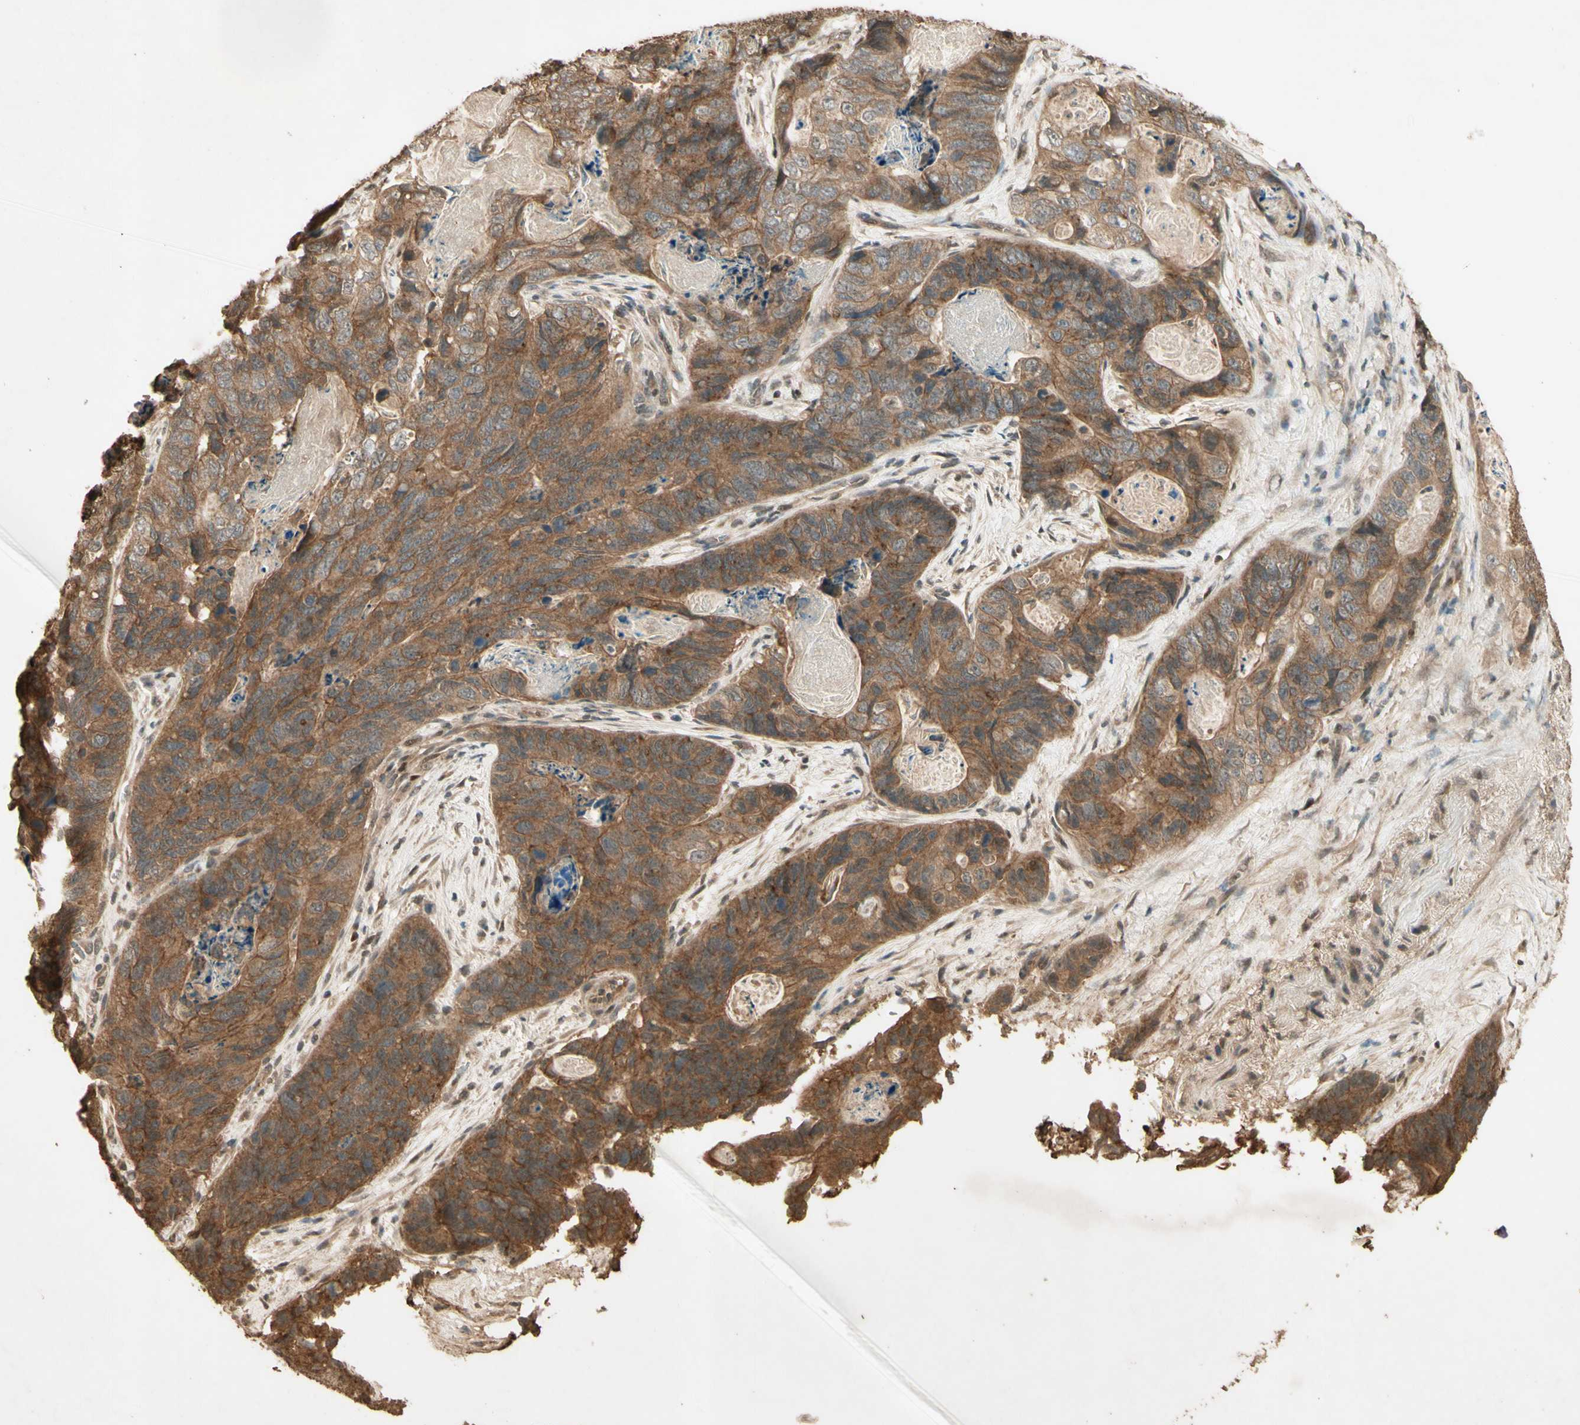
{"staining": {"intensity": "moderate", "quantity": ">75%", "location": "cytoplasmic/membranous"}, "tissue": "stomach cancer", "cell_type": "Tumor cells", "image_type": "cancer", "snomed": [{"axis": "morphology", "description": "Adenocarcinoma, NOS"}, {"axis": "topography", "description": "Stomach"}], "caption": "Tumor cells display medium levels of moderate cytoplasmic/membranous staining in about >75% of cells in stomach cancer.", "gene": "SMAD9", "patient": {"sex": "female", "age": 89}}